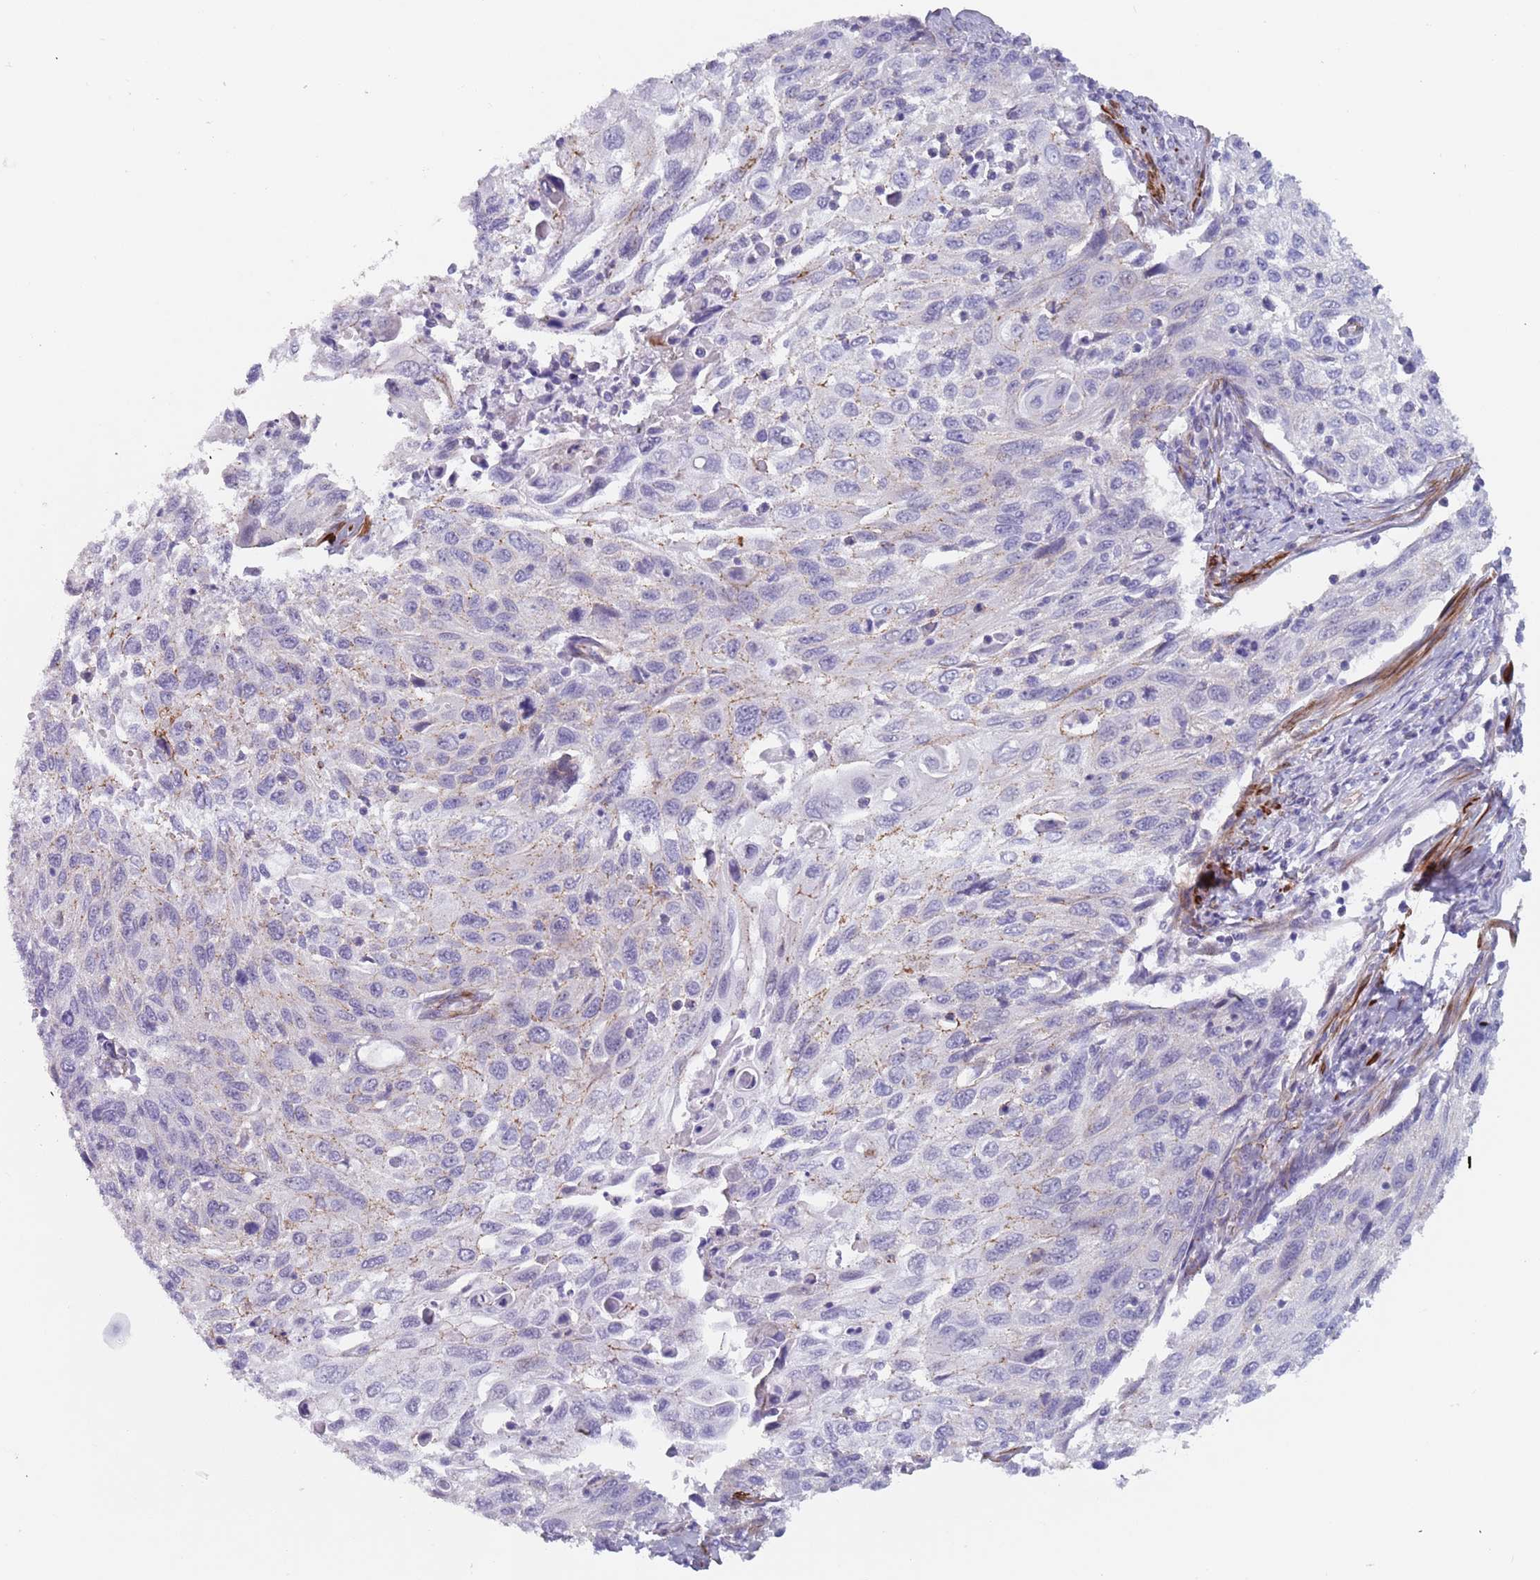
{"staining": {"intensity": "negative", "quantity": "none", "location": "none"}, "tissue": "cervical cancer", "cell_type": "Tumor cells", "image_type": "cancer", "snomed": [{"axis": "morphology", "description": "Squamous cell carcinoma, NOS"}, {"axis": "topography", "description": "Cervix"}], "caption": "Immunohistochemistry image of neoplastic tissue: human cervical cancer (squamous cell carcinoma) stained with DAB (3,3'-diaminobenzidine) exhibits no significant protein positivity in tumor cells.", "gene": "OR5A2", "patient": {"sex": "female", "age": 70}}